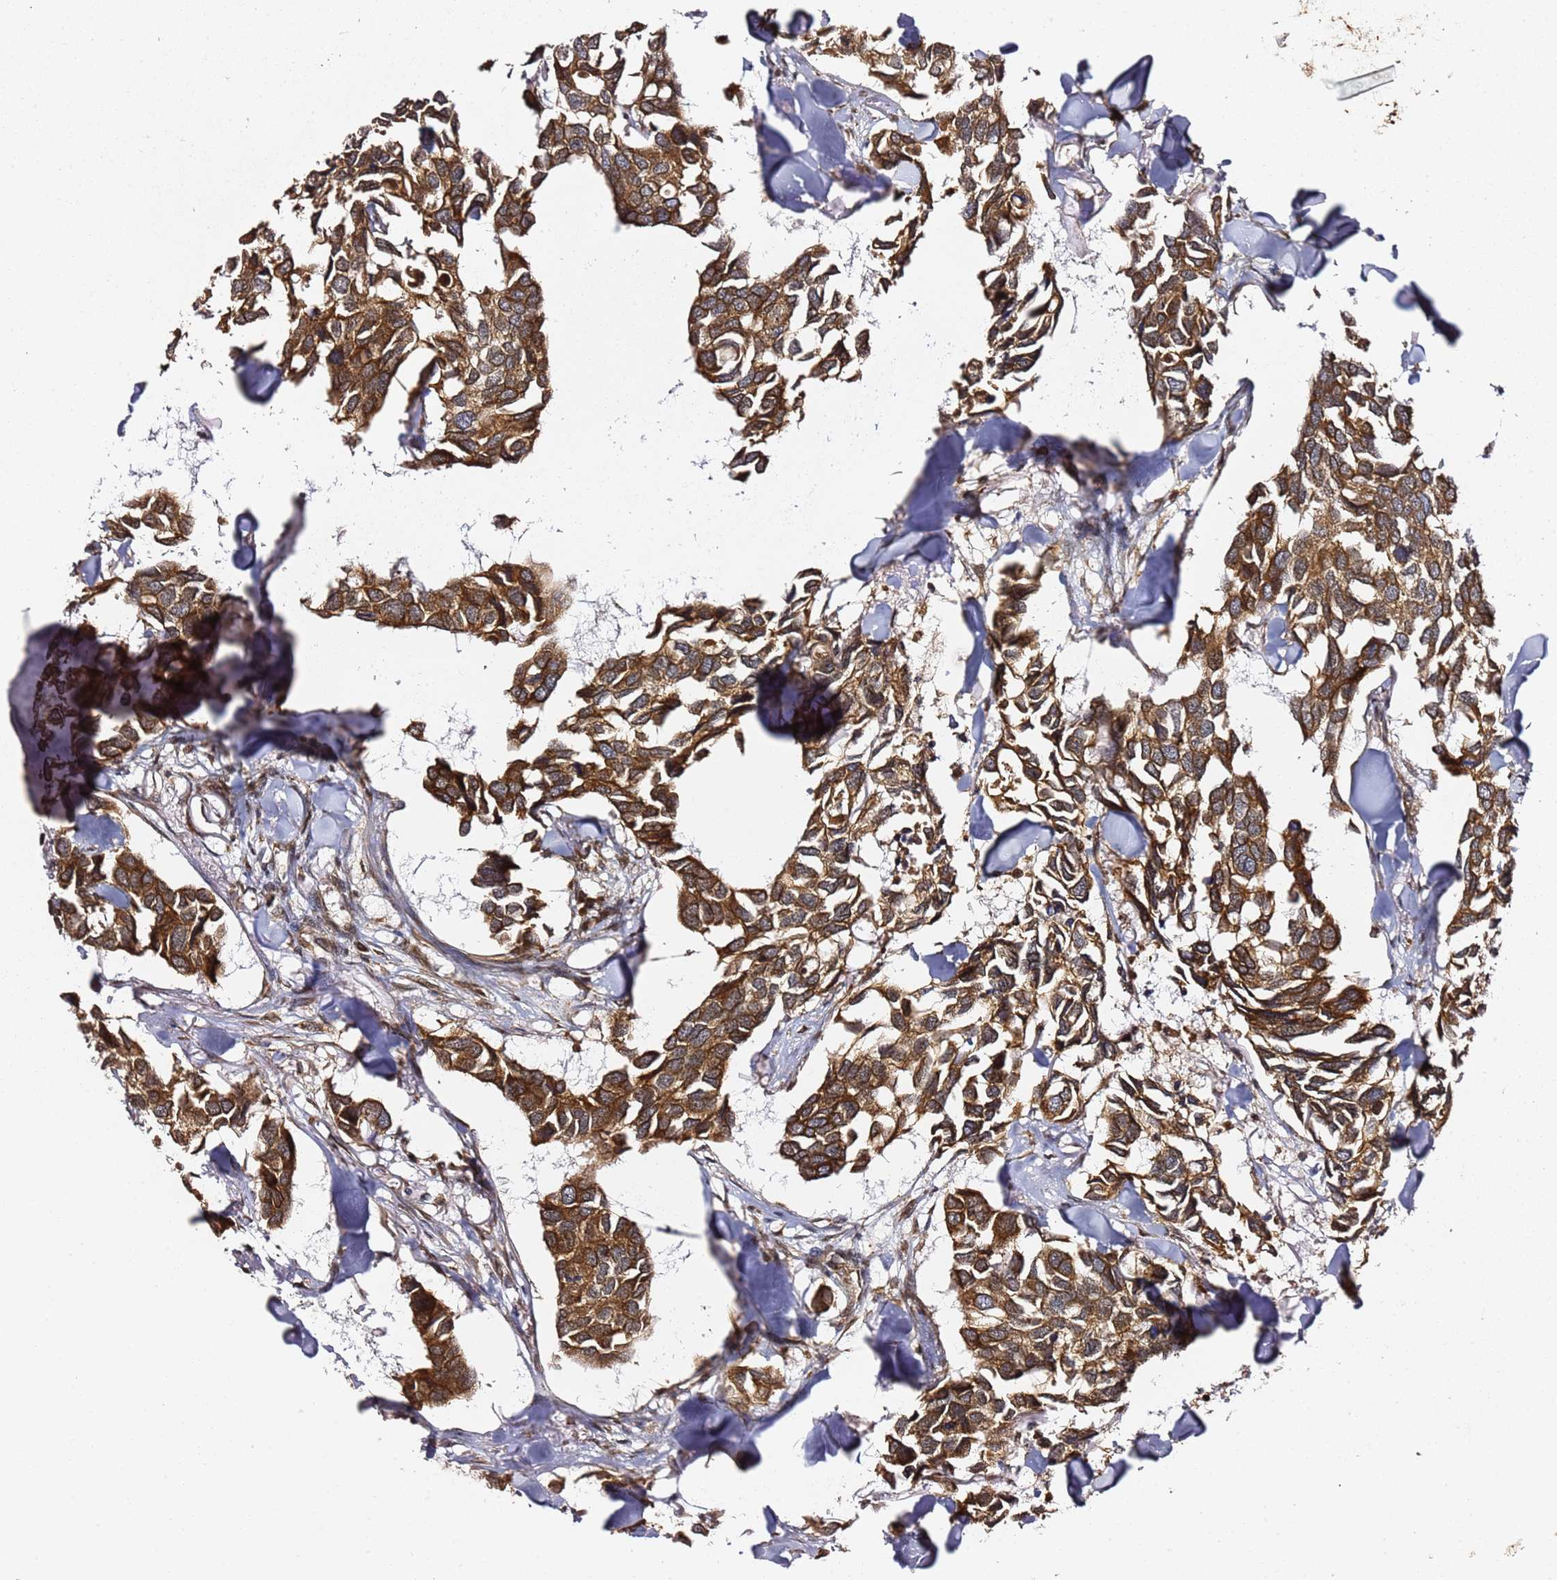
{"staining": {"intensity": "strong", "quantity": ">75%", "location": "cytoplasmic/membranous"}, "tissue": "breast cancer", "cell_type": "Tumor cells", "image_type": "cancer", "snomed": [{"axis": "morphology", "description": "Duct carcinoma"}, {"axis": "topography", "description": "Breast"}], "caption": "Infiltrating ductal carcinoma (breast) stained with immunohistochemistry (IHC) shows strong cytoplasmic/membranous positivity in about >75% of tumor cells.", "gene": "PRKAB2", "patient": {"sex": "female", "age": 83}}